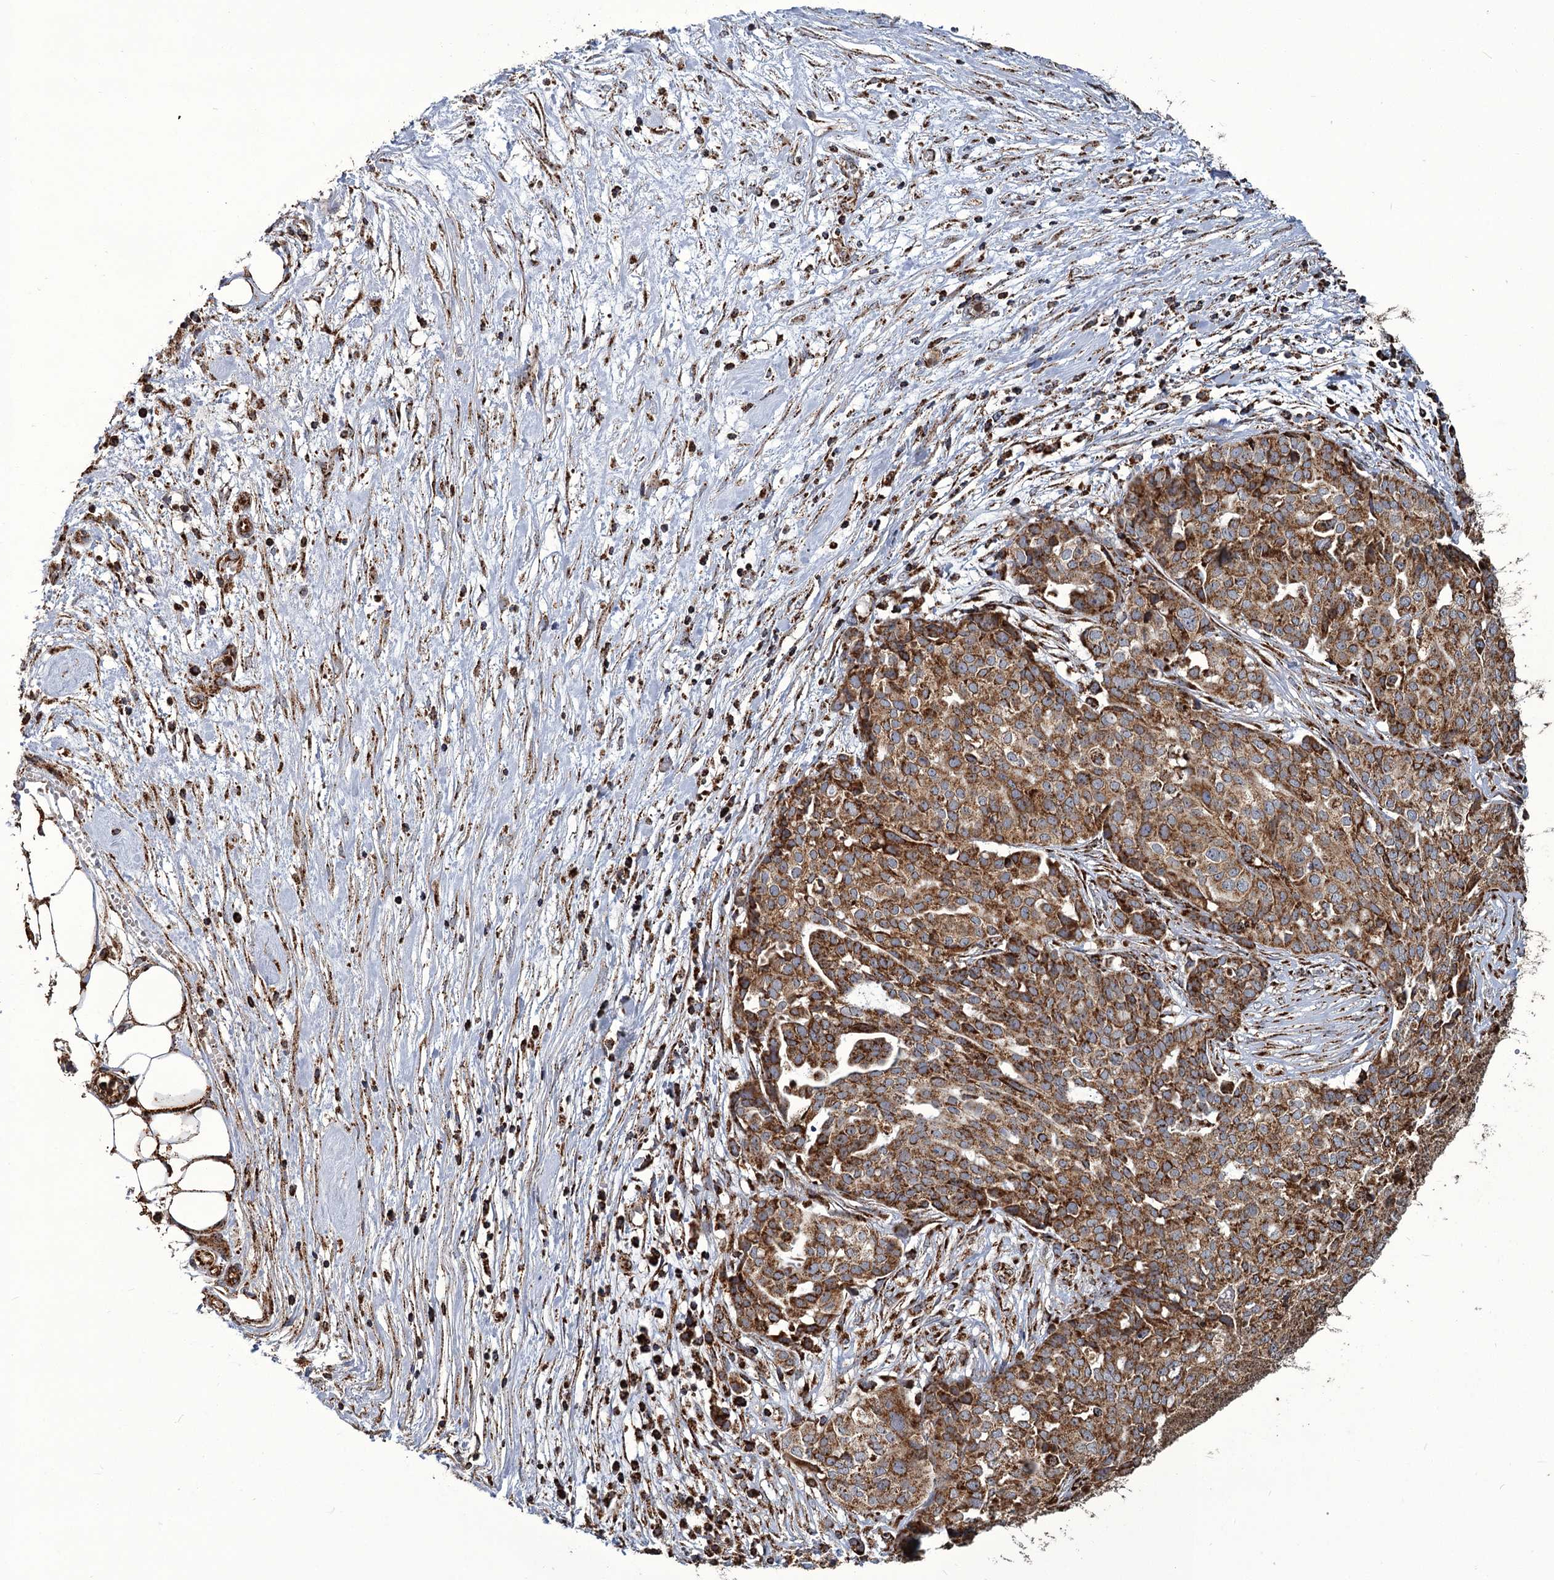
{"staining": {"intensity": "moderate", "quantity": ">75%", "location": "cytoplasmic/membranous"}, "tissue": "ovarian cancer", "cell_type": "Tumor cells", "image_type": "cancer", "snomed": [{"axis": "morphology", "description": "Cystadenocarcinoma, serous, NOS"}, {"axis": "topography", "description": "Soft tissue"}, {"axis": "topography", "description": "Ovary"}], "caption": "Immunohistochemical staining of human ovarian cancer (serous cystadenocarcinoma) demonstrates medium levels of moderate cytoplasmic/membranous staining in approximately >75% of tumor cells. The protein is shown in brown color, while the nuclei are stained blue.", "gene": "APH1A", "patient": {"sex": "female", "age": 57}}